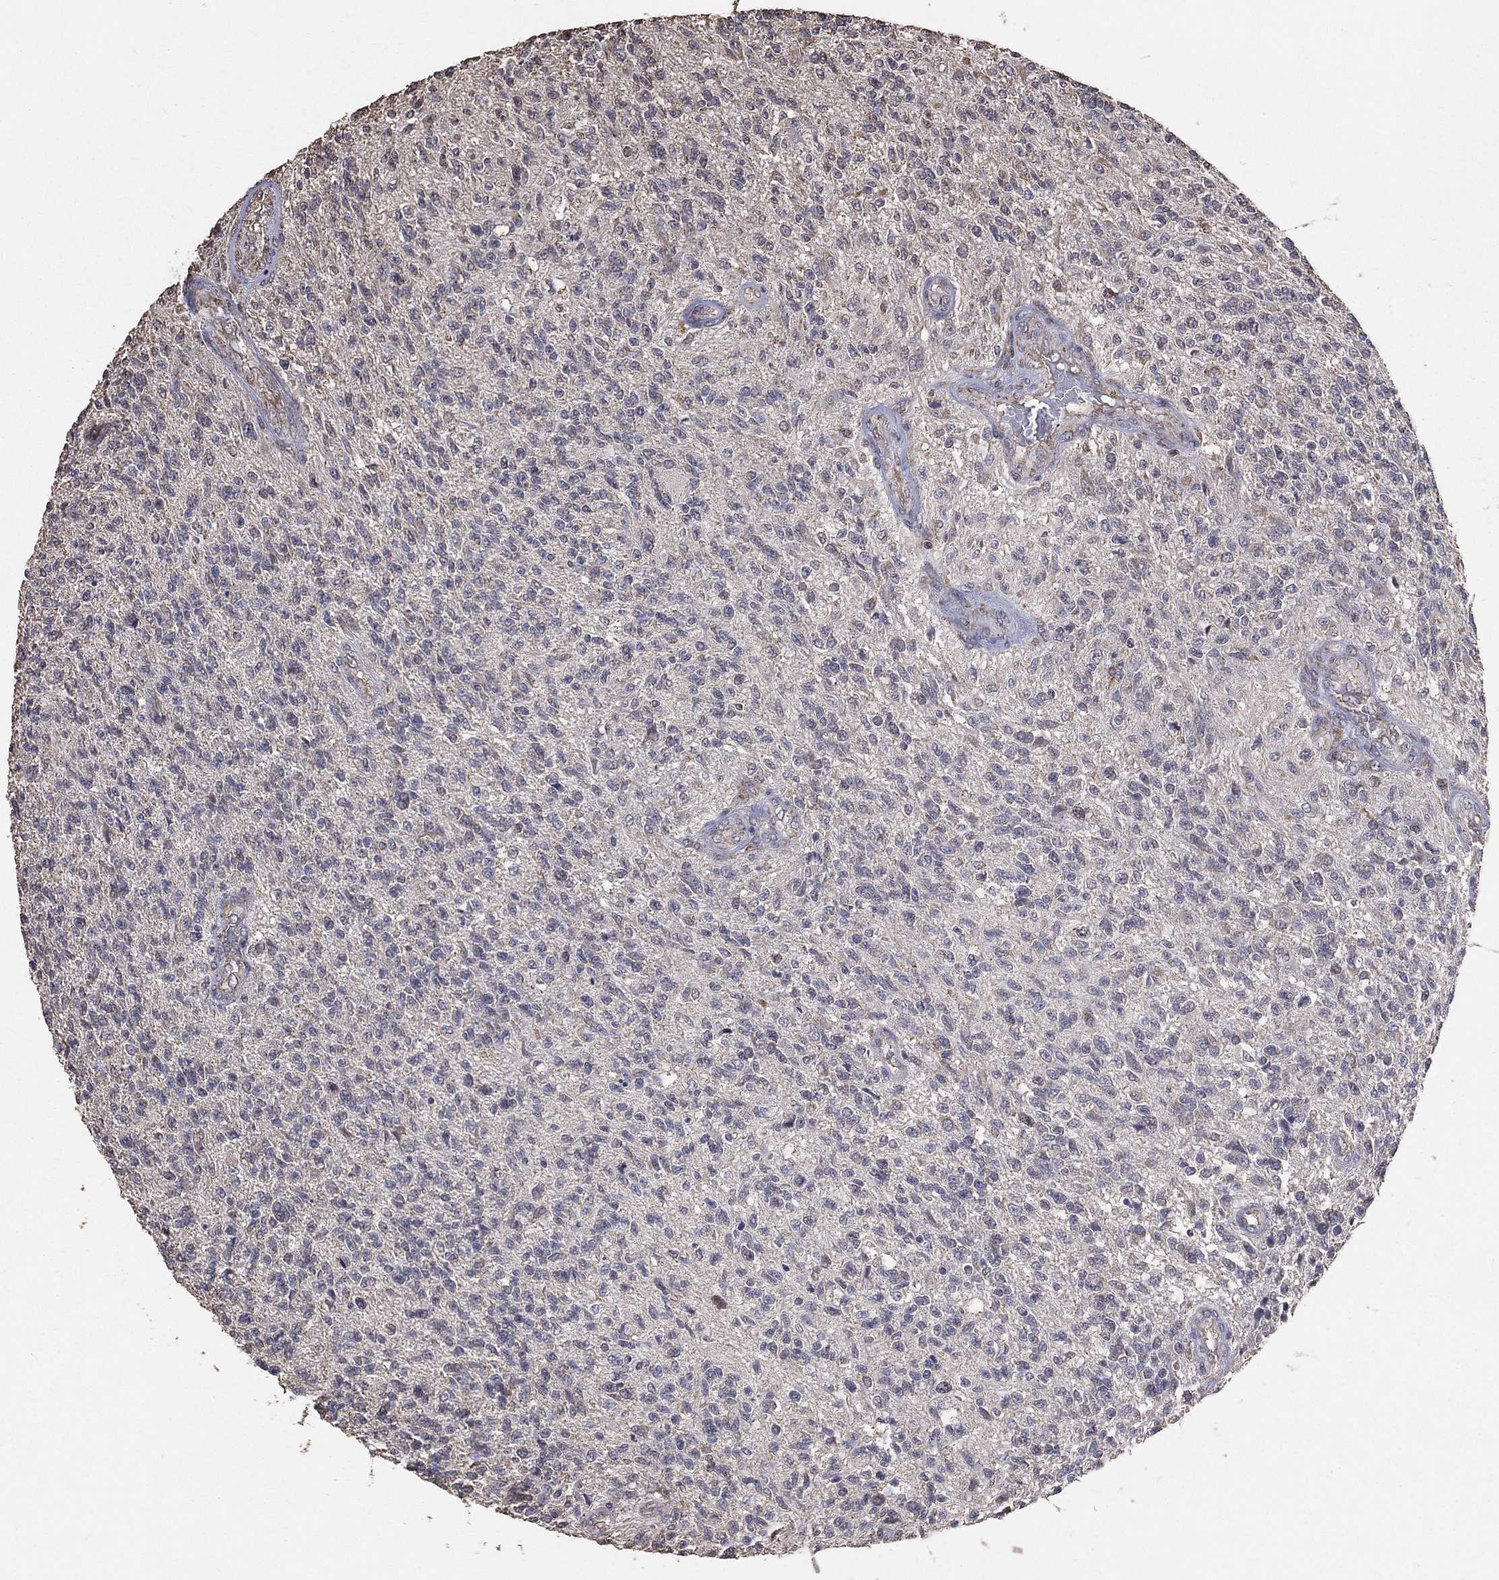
{"staining": {"intensity": "negative", "quantity": "none", "location": "none"}, "tissue": "glioma", "cell_type": "Tumor cells", "image_type": "cancer", "snomed": [{"axis": "morphology", "description": "Glioma, malignant, High grade"}, {"axis": "topography", "description": "Brain"}], "caption": "IHC histopathology image of human glioma stained for a protein (brown), which exhibits no expression in tumor cells.", "gene": "LY6K", "patient": {"sex": "male", "age": 56}}